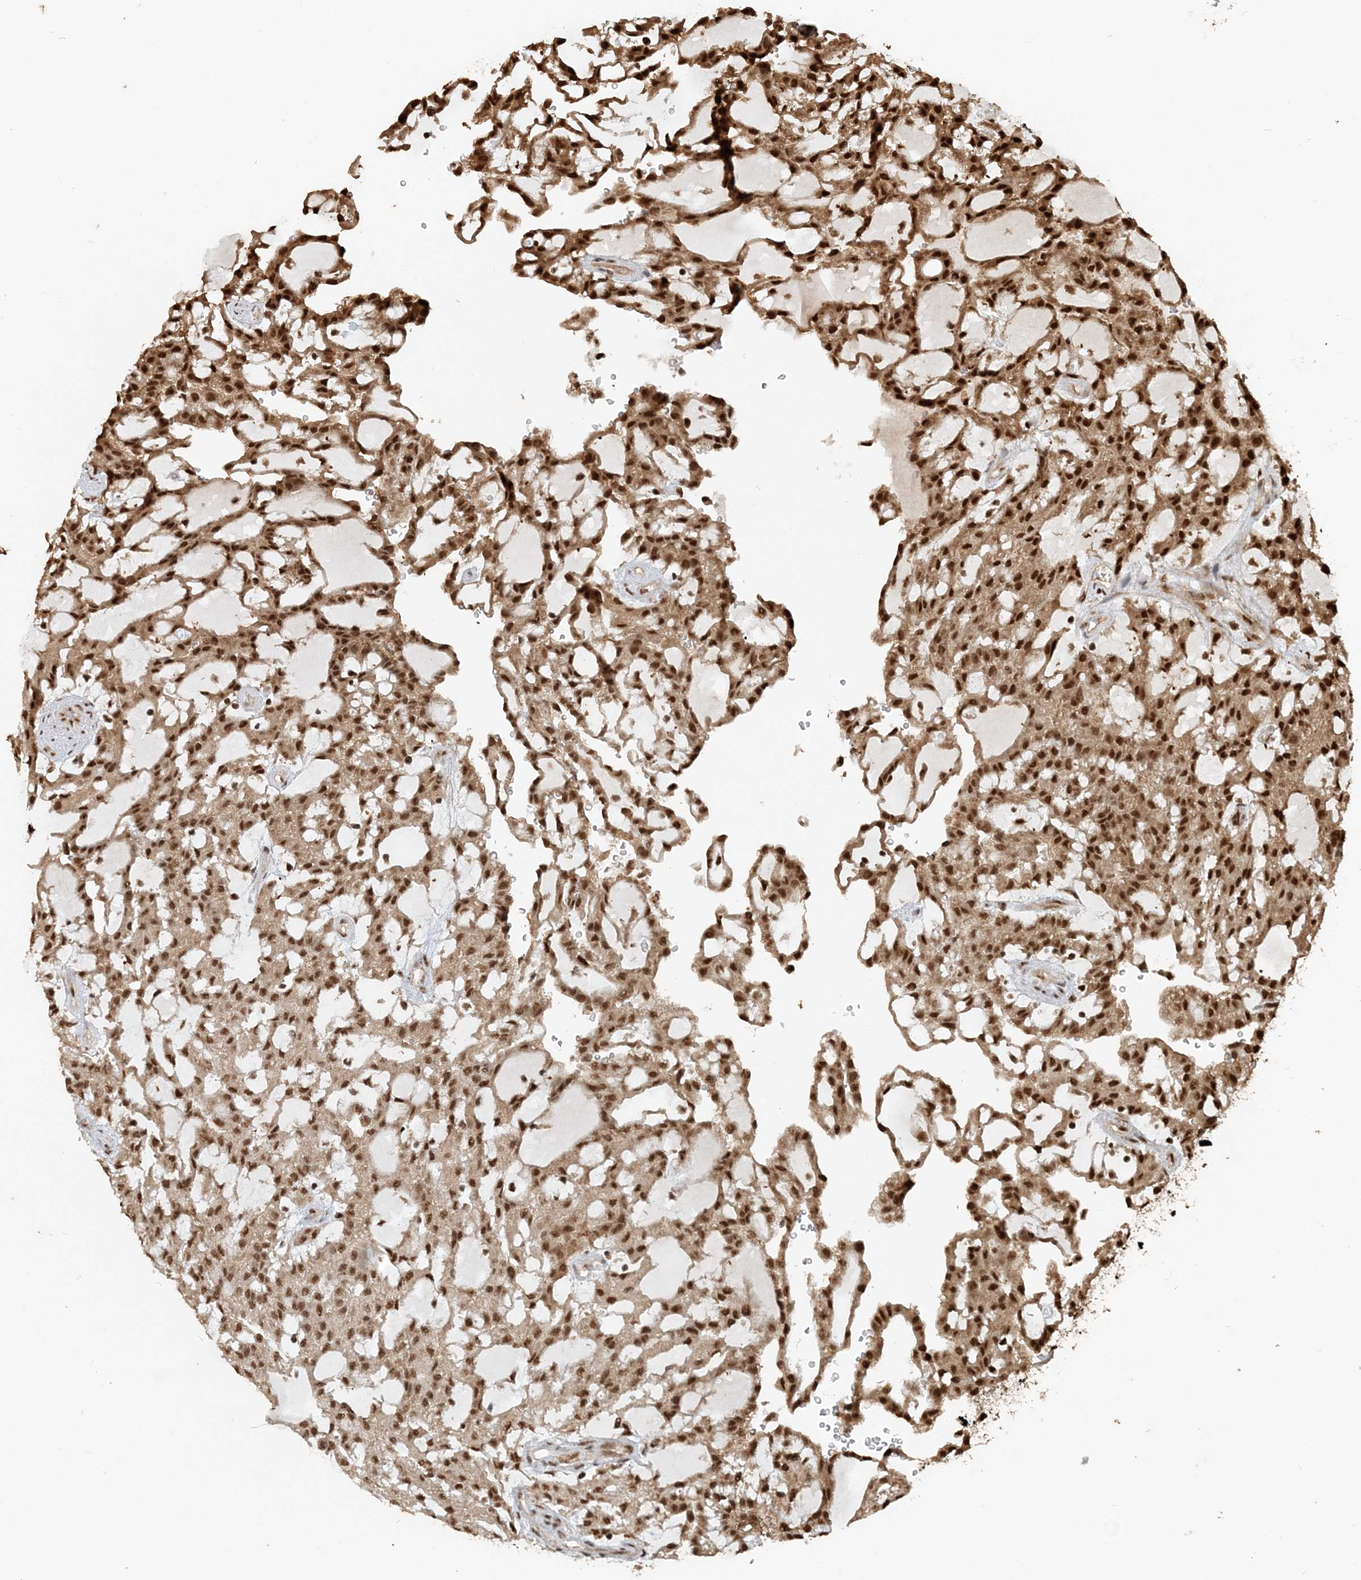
{"staining": {"intensity": "strong", "quantity": ">75%", "location": "cytoplasmic/membranous,nuclear"}, "tissue": "renal cancer", "cell_type": "Tumor cells", "image_type": "cancer", "snomed": [{"axis": "morphology", "description": "Adenocarcinoma, NOS"}, {"axis": "topography", "description": "Kidney"}], "caption": "Human adenocarcinoma (renal) stained for a protein (brown) shows strong cytoplasmic/membranous and nuclear positive positivity in about >75% of tumor cells.", "gene": "ARHGAP35", "patient": {"sex": "male", "age": 63}}